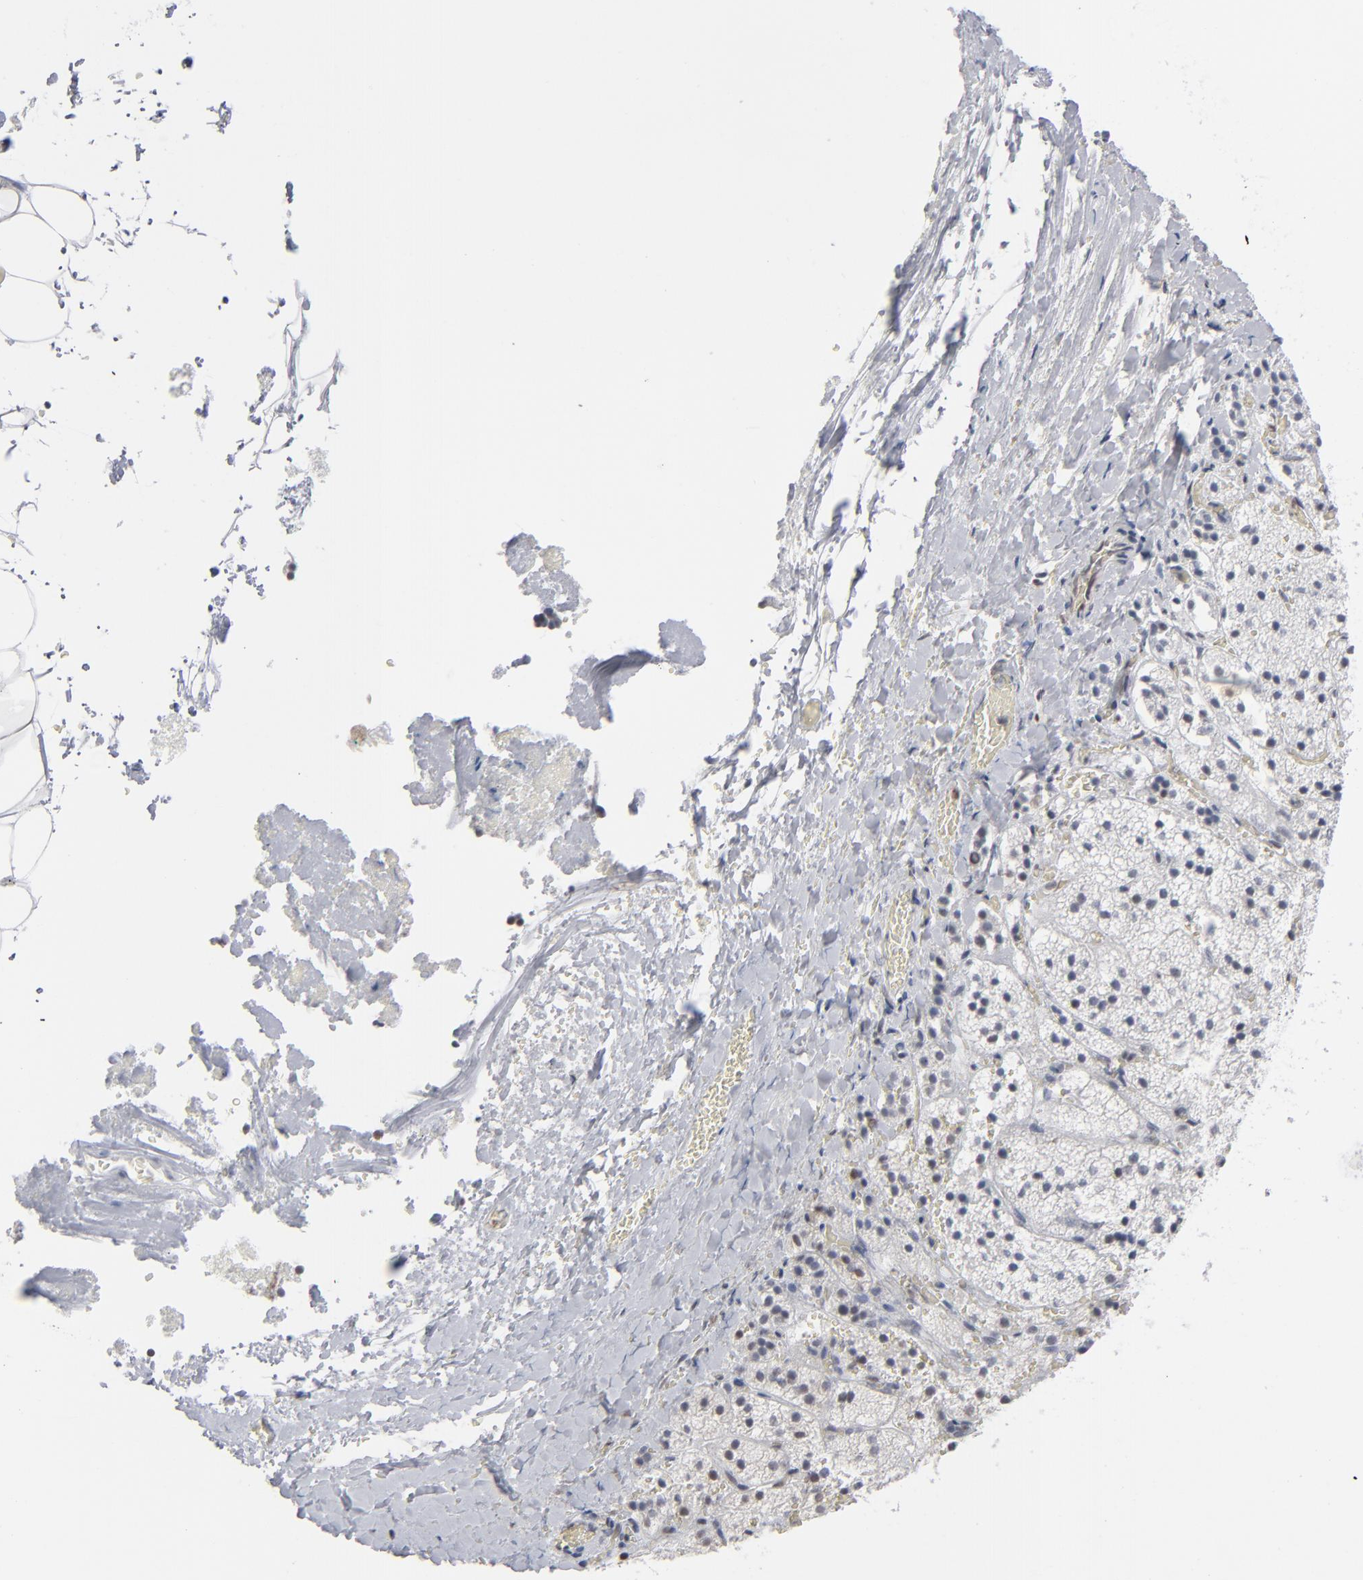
{"staining": {"intensity": "negative", "quantity": "none", "location": "none"}, "tissue": "adrenal gland", "cell_type": "Glandular cells", "image_type": "normal", "snomed": [{"axis": "morphology", "description": "Normal tissue, NOS"}, {"axis": "topography", "description": "Adrenal gland"}], "caption": "Adrenal gland stained for a protein using immunohistochemistry demonstrates no staining glandular cells.", "gene": "IRF9", "patient": {"sex": "female", "age": 44}}